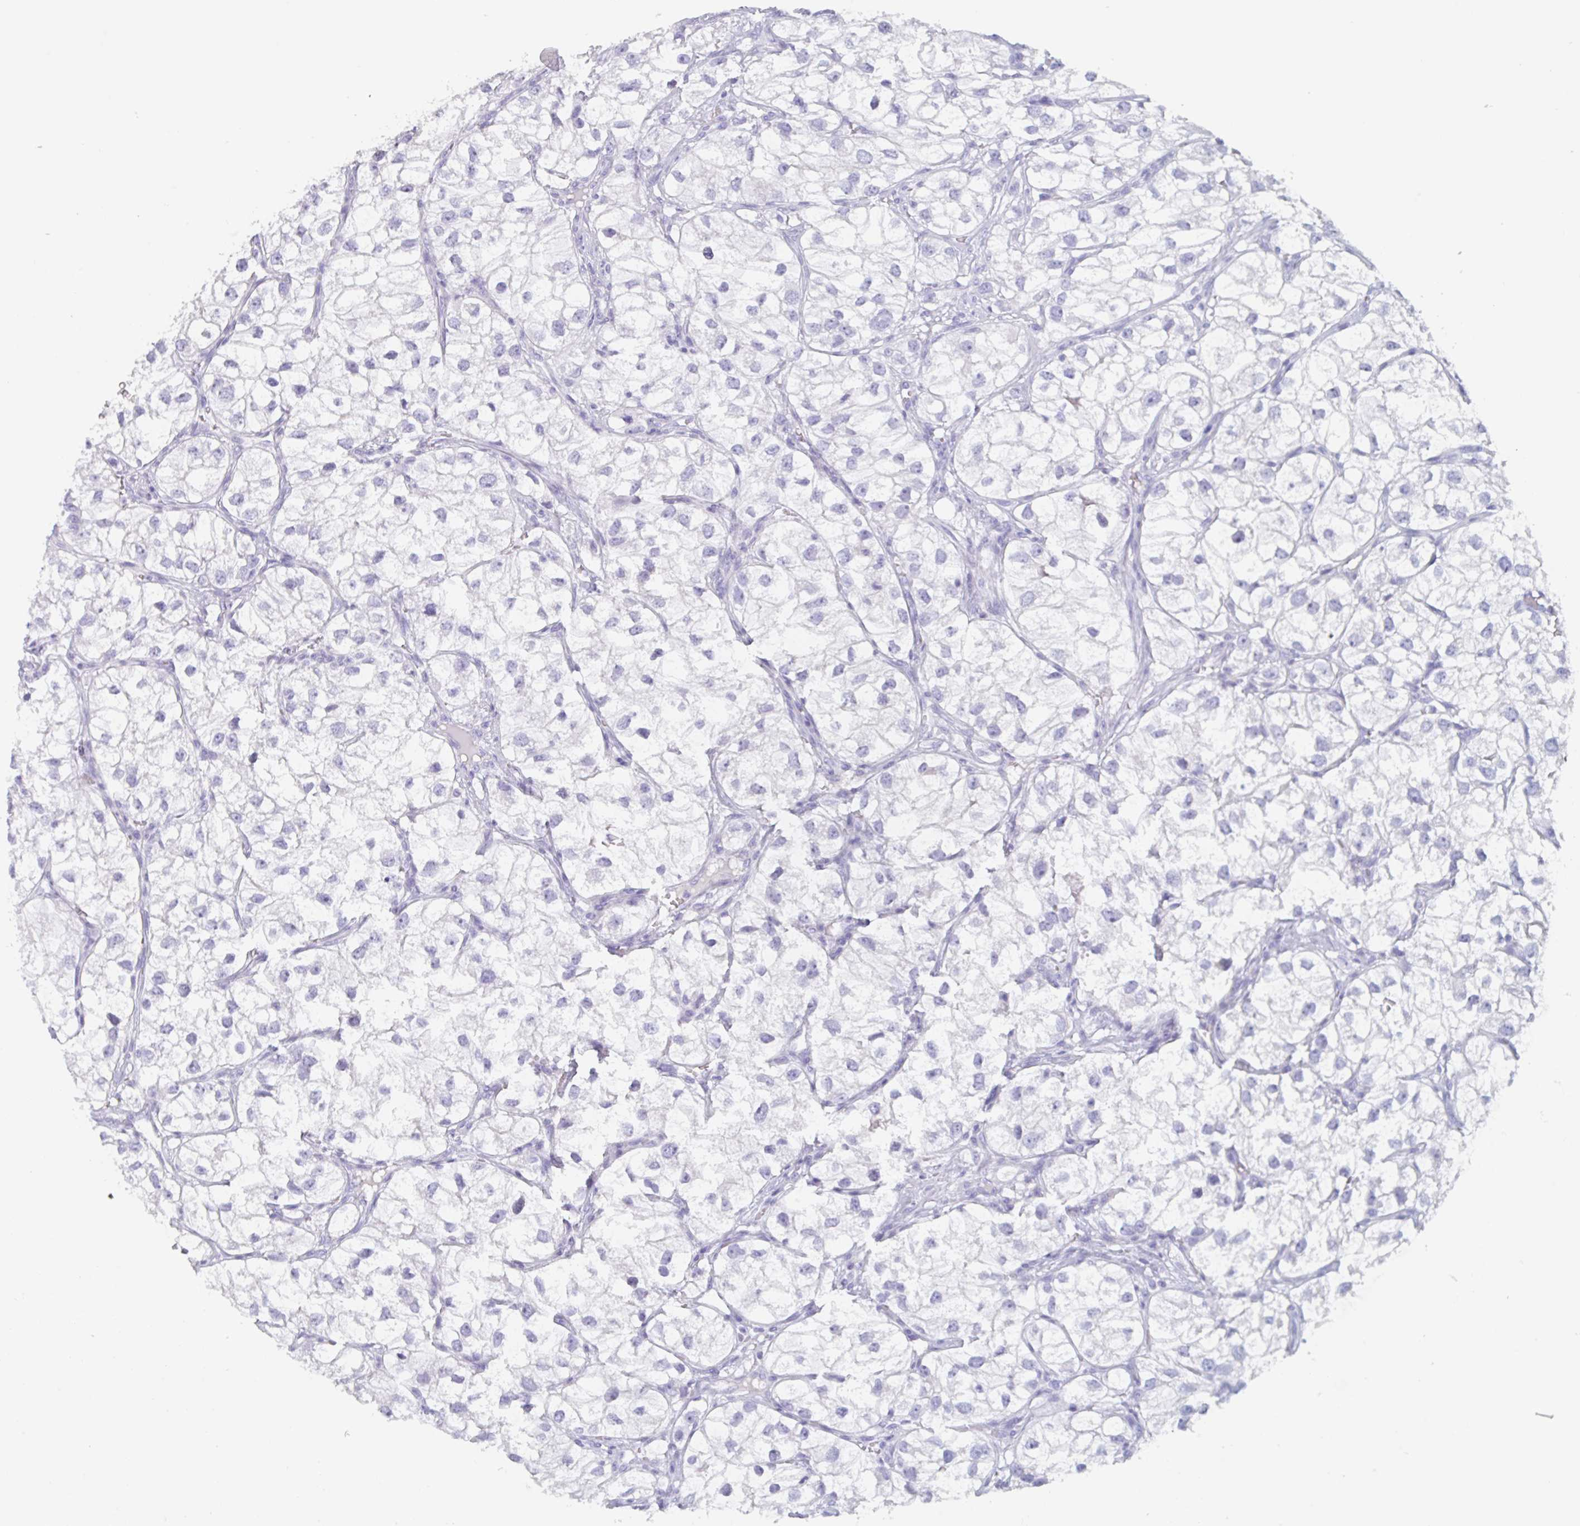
{"staining": {"intensity": "negative", "quantity": "none", "location": "none"}, "tissue": "renal cancer", "cell_type": "Tumor cells", "image_type": "cancer", "snomed": [{"axis": "morphology", "description": "Adenocarcinoma, NOS"}, {"axis": "topography", "description": "Kidney"}], "caption": "DAB (3,3'-diaminobenzidine) immunohistochemical staining of adenocarcinoma (renal) reveals no significant positivity in tumor cells. (Immunohistochemistry (ihc), brightfield microscopy, high magnification).", "gene": "EMC4", "patient": {"sex": "male", "age": 59}}